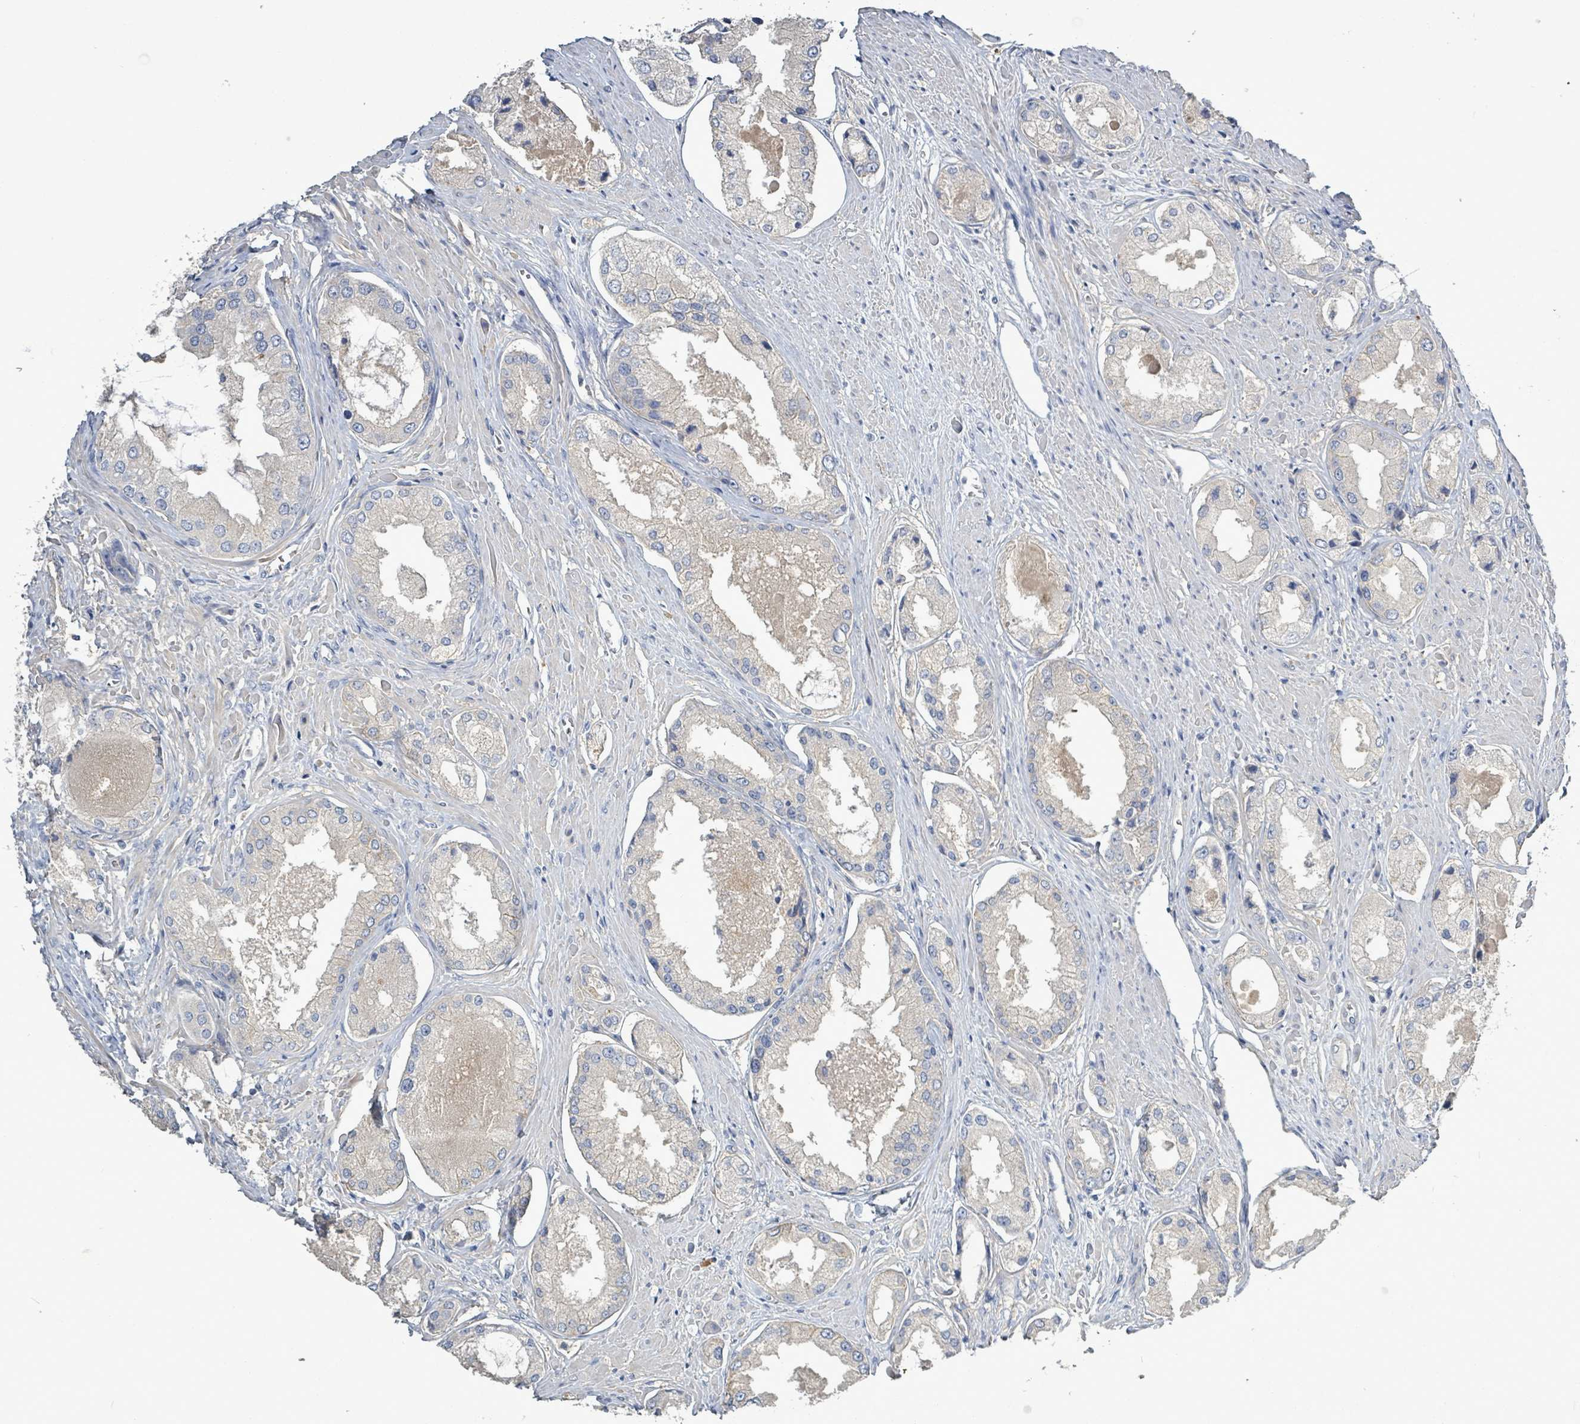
{"staining": {"intensity": "negative", "quantity": "none", "location": "none"}, "tissue": "prostate cancer", "cell_type": "Tumor cells", "image_type": "cancer", "snomed": [{"axis": "morphology", "description": "Adenocarcinoma, Low grade"}, {"axis": "topography", "description": "Prostate"}], "caption": "This is an immunohistochemistry (IHC) photomicrograph of prostate cancer. There is no staining in tumor cells.", "gene": "KRAS", "patient": {"sex": "male", "age": 68}}